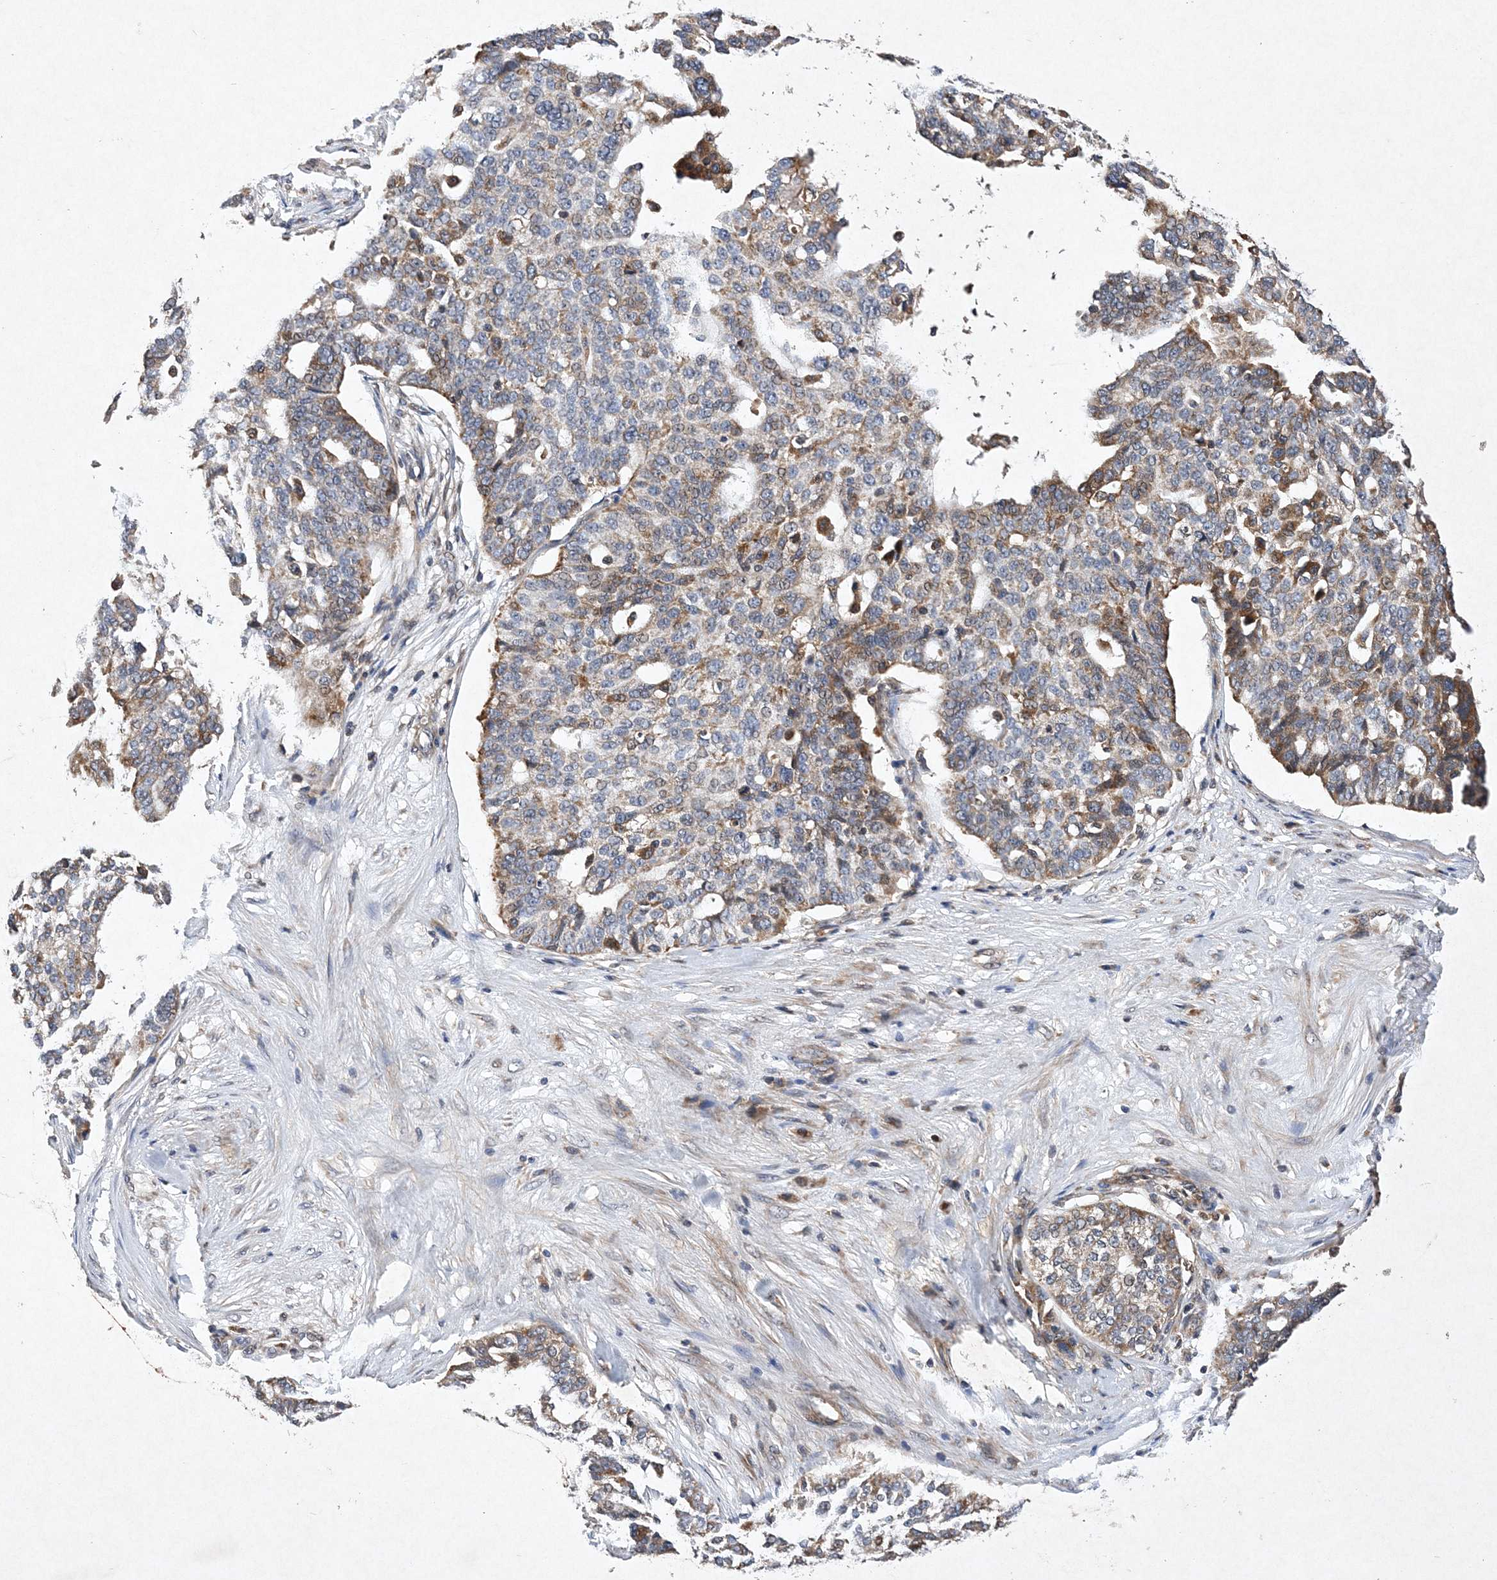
{"staining": {"intensity": "moderate", "quantity": "25%-75%", "location": "cytoplasmic/membranous"}, "tissue": "ovarian cancer", "cell_type": "Tumor cells", "image_type": "cancer", "snomed": [{"axis": "morphology", "description": "Cystadenocarcinoma, serous, NOS"}, {"axis": "topography", "description": "Ovary"}], "caption": "This histopathology image shows immunohistochemistry staining of ovarian serous cystadenocarcinoma, with medium moderate cytoplasmic/membranous positivity in about 25%-75% of tumor cells.", "gene": "PROSER1", "patient": {"sex": "female", "age": 59}}